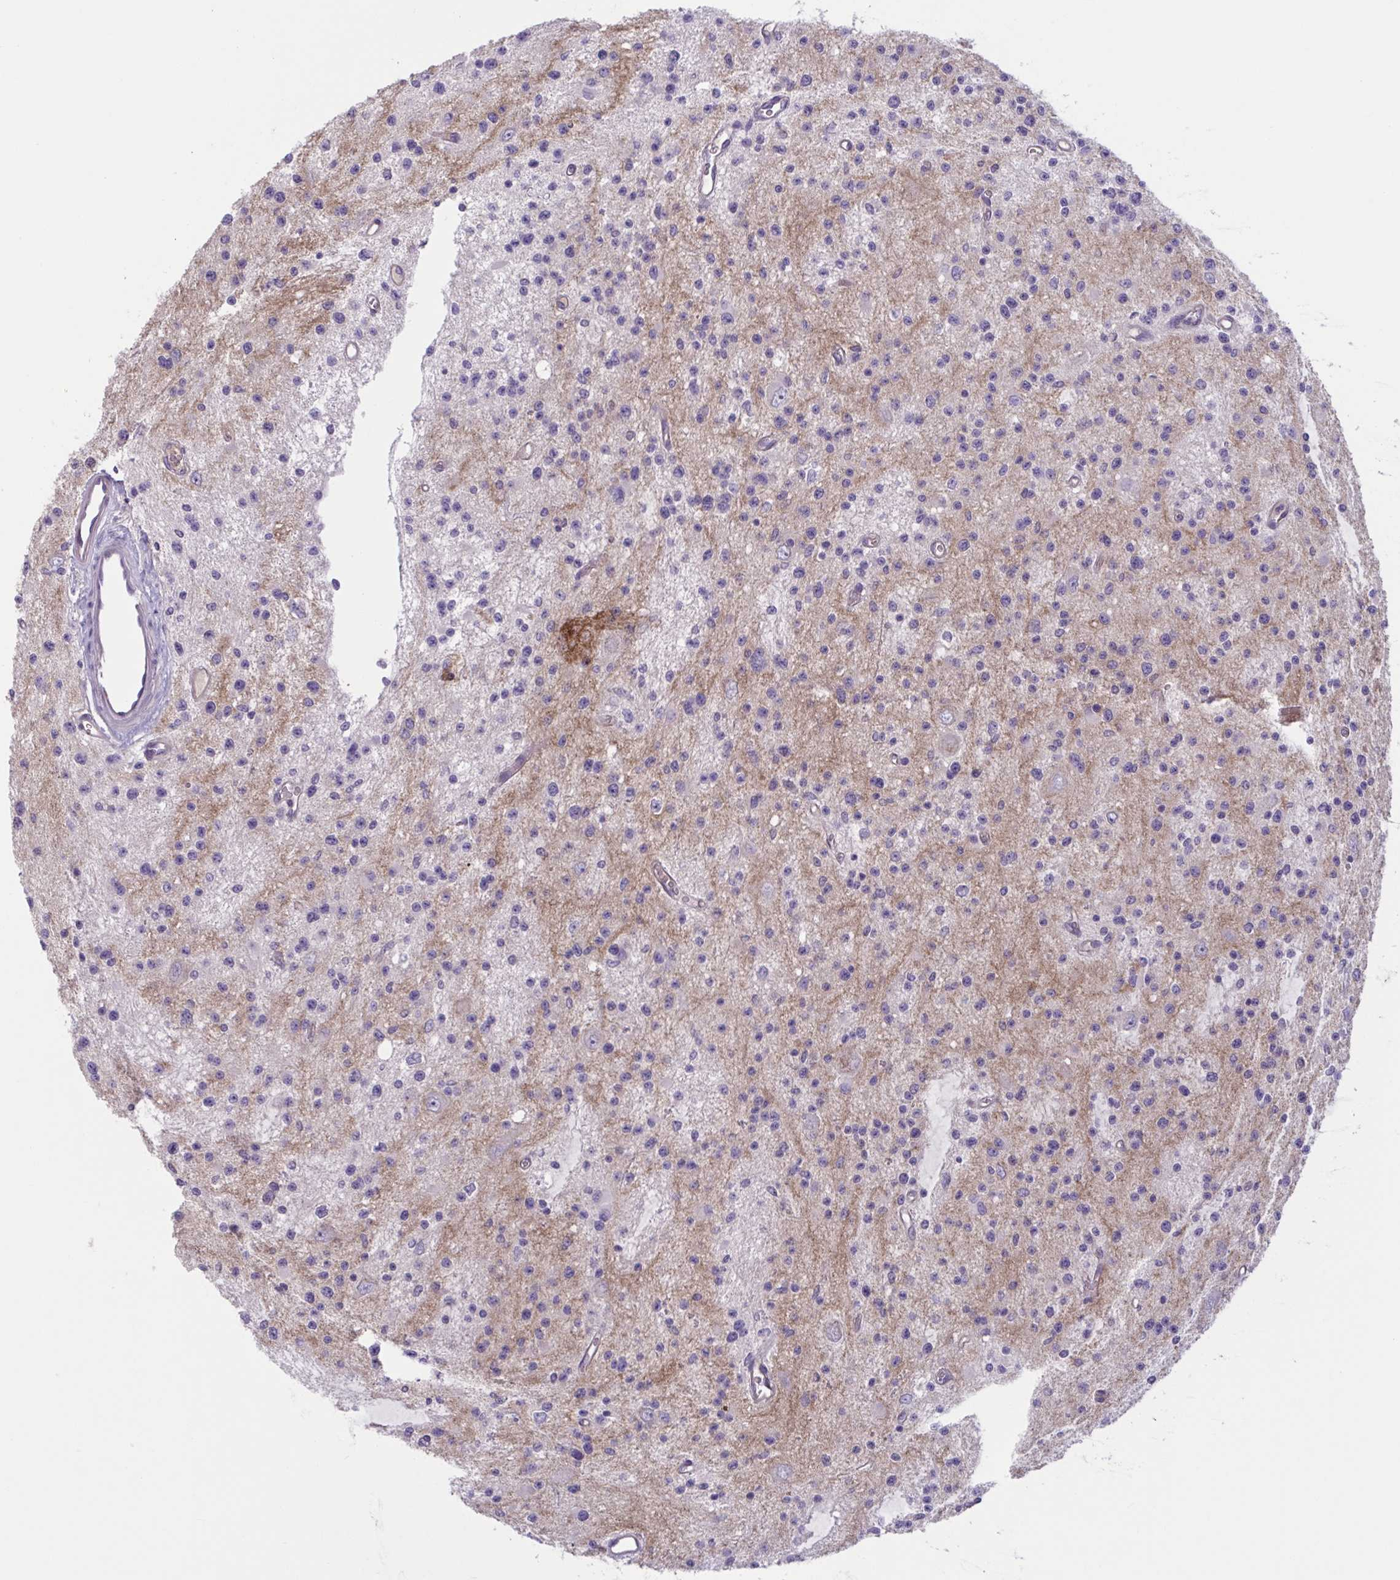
{"staining": {"intensity": "negative", "quantity": "none", "location": "none"}, "tissue": "glioma", "cell_type": "Tumor cells", "image_type": "cancer", "snomed": [{"axis": "morphology", "description": "Glioma, malignant, Low grade"}, {"axis": "topography", "description": "Brain"}], "caption": "This image is of low-grade glioma (malignant) stained with IHC to label a protein in brown with the nuclei are counter-stained blue. There is no expression in tumor cells.", "gene": "TTC7B", "patient": {"sex": "male", "age": 43}}